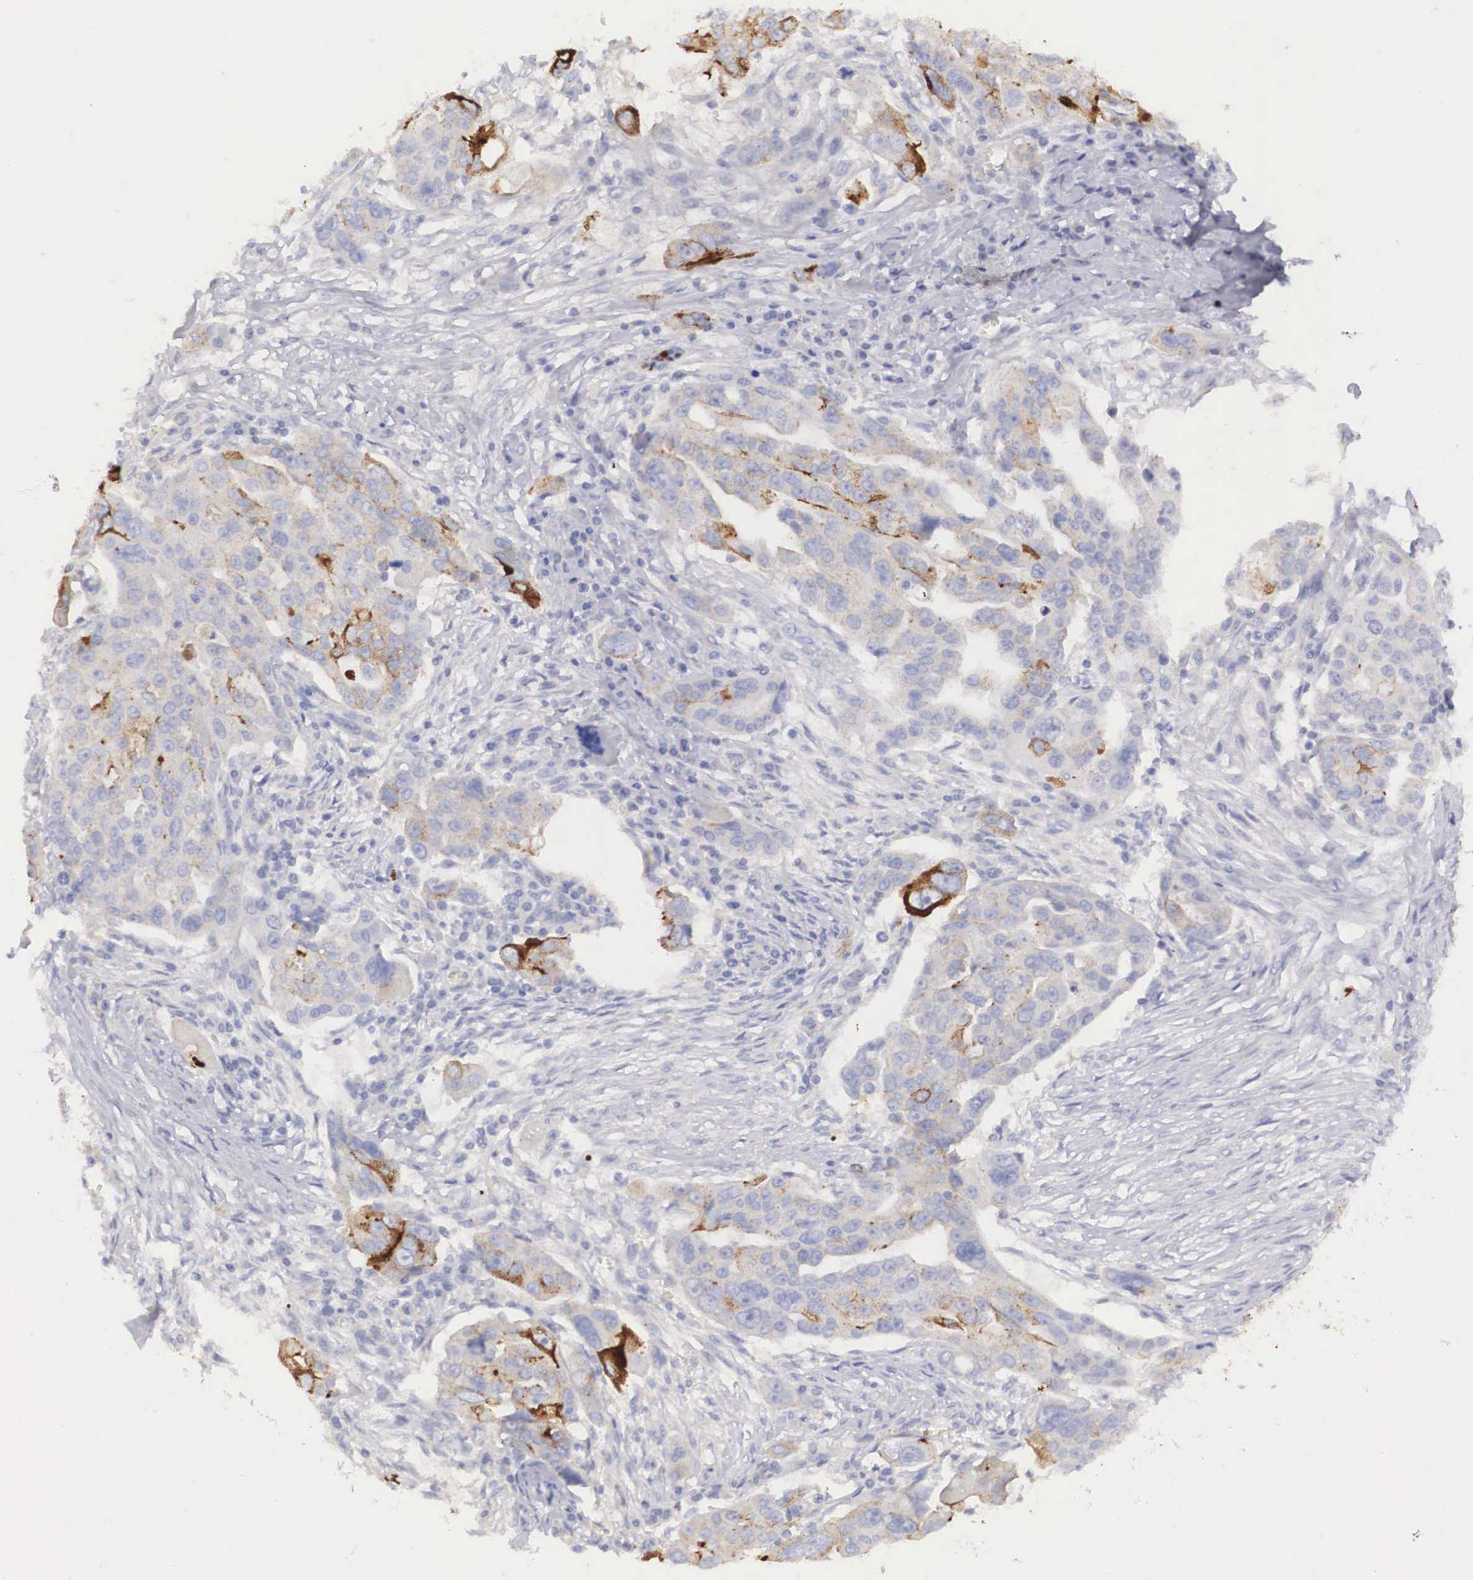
{"staining": {"intensity": "moderate", "quantity": "<25%", "location": "cytoplasmic/membranous"}, "tissue": "ovarian cancer", "cell_type": "Tumor cells", "image_type": "cancer", "snomed": [{"axis": "morphology", "description": "Carcinoma, endometroid"}, {"axis": "topography", "description": "Ovary"}], "caption": "Protein expression analysis of ovarian cancer demonstrates moderate cytoplasmic/membranous expression in about <25% of tumor cells. The staining is performed using DAB (3,3'-diaminobenzidine) brown chromogen to label protein expression. The nuclei are counter-stained blue using hematoxylin.", "gene": "CLU", "patient": {"sex": "female", "age": 75}}